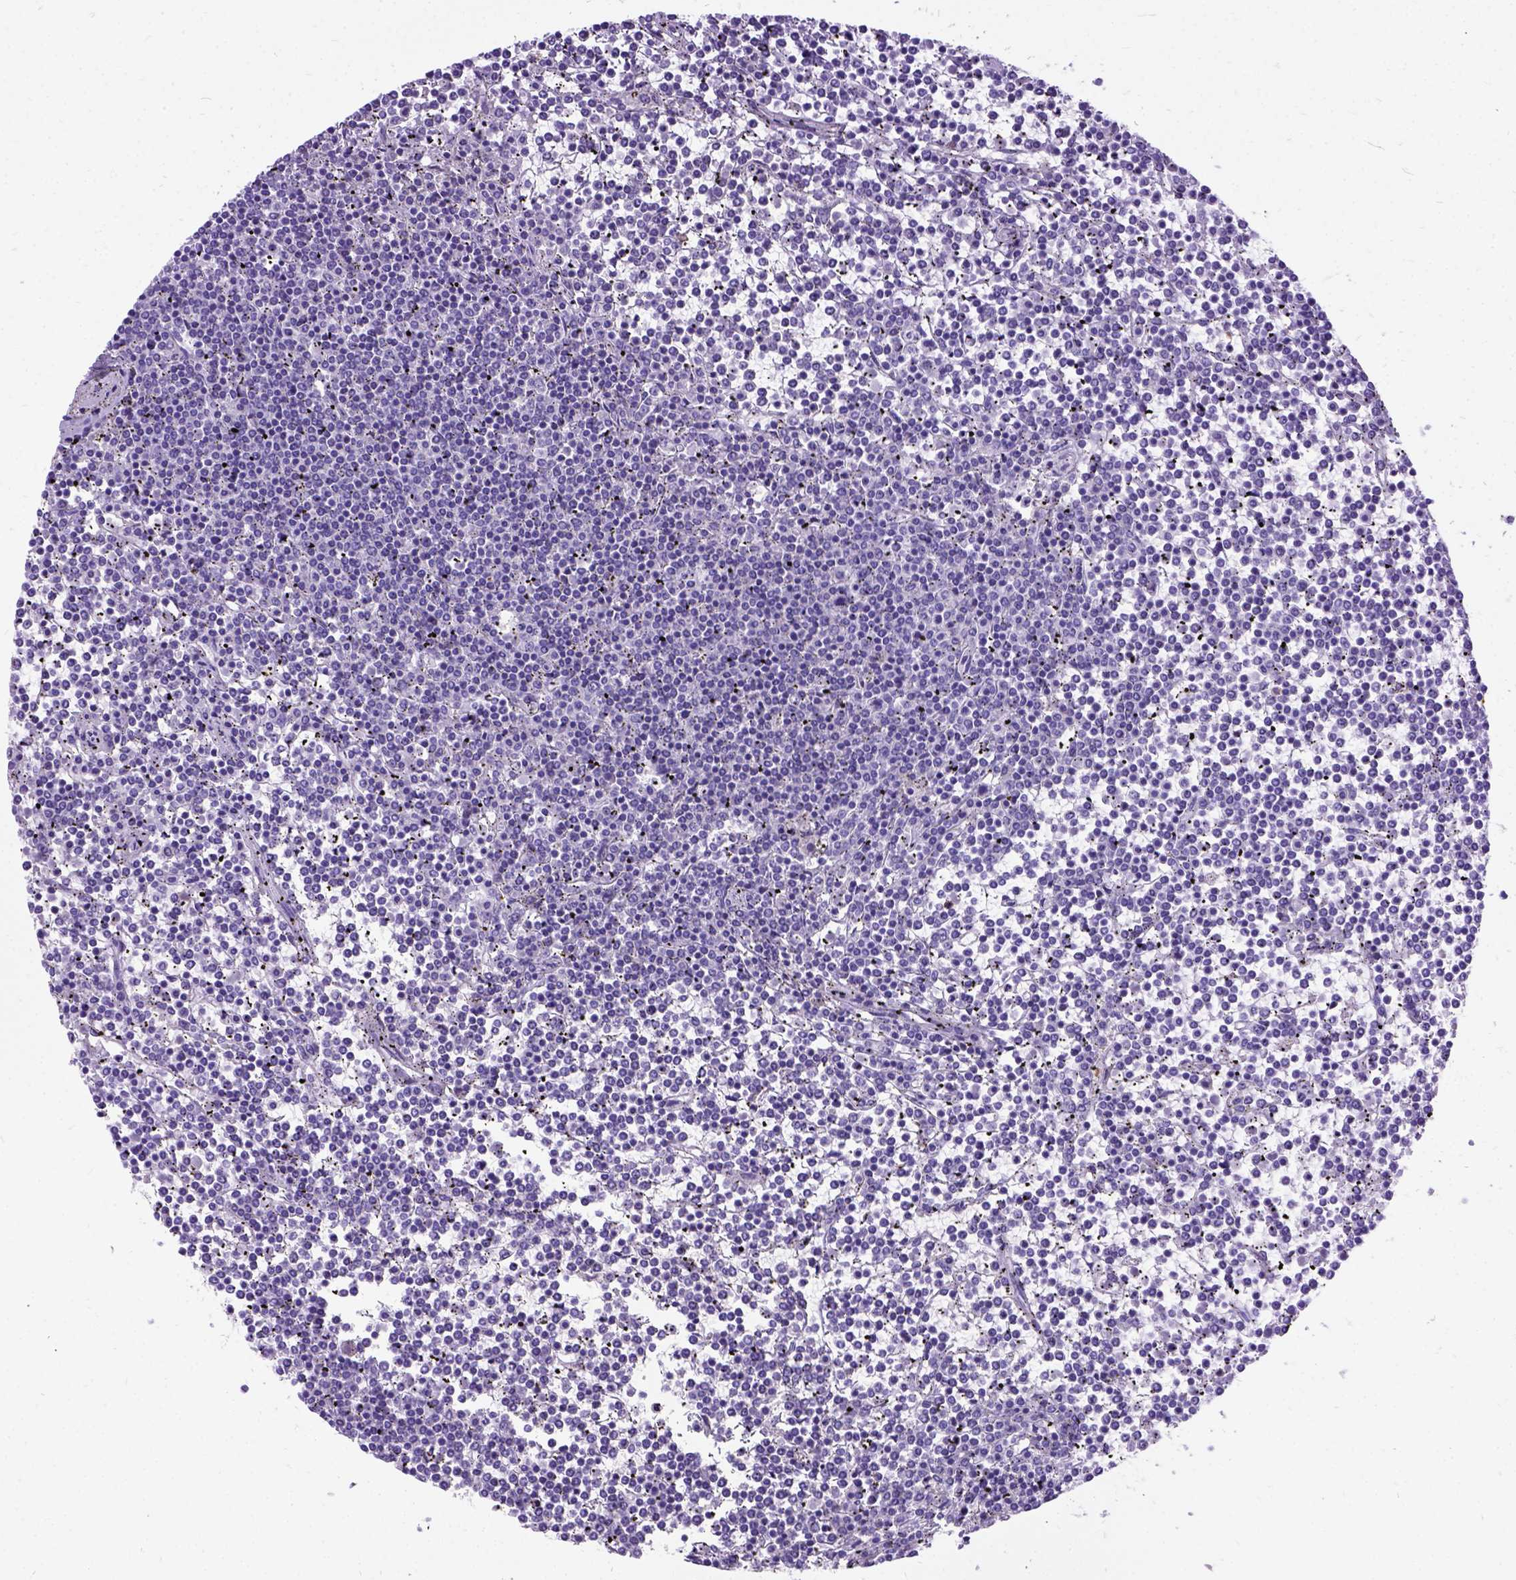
{"staining": {"intensity": "negative", "quantity": "none", "location": "none"}, "tissue": "lymphoma", "cell_type": "Tumor cells", "image_type": "cancer", "snomed": [{"axis": "morphology", "description": "Malignant lymphoma, non-Hodgkin's type, Low grade"}, {"axis": "topography", "description": "Spleen"}], "caption": "The photomicrograph reveals no significant expression in tumor cells of malignant lymphoma, non-Hodgkin's type (low-grade).", "gene": "PRG2", "patient": {"sex": "female", "age": 19}}